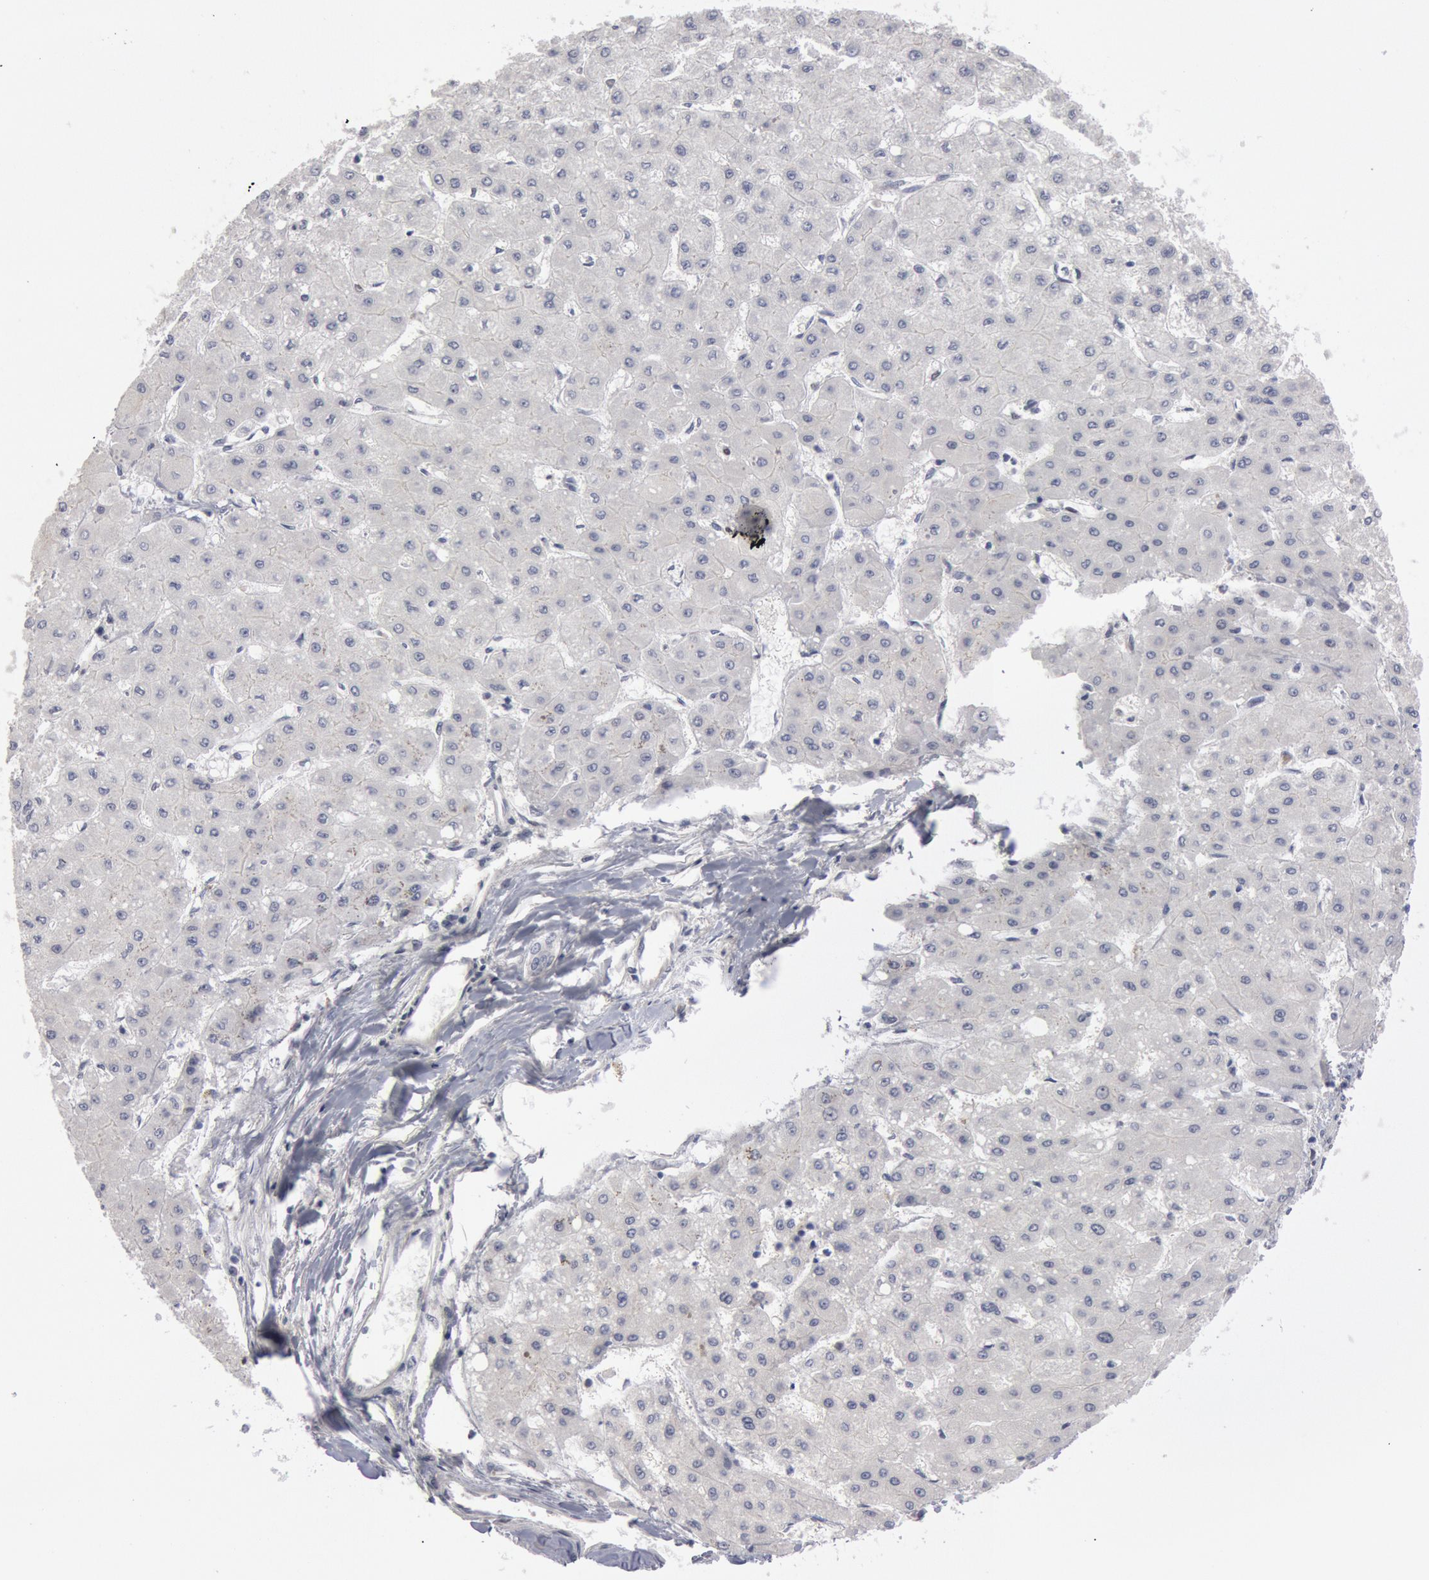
{"staining": {"intensity": "negative", "quantity": "none", "location": "none"}, "tissue": "liver cancer", "cell_type": "Tumor cells", "image_type": "cancer", "snomed": [{"axis": "morphology", "description": "Carcinoma, Hepatocellular, NOS"}, {"axis": "topography", "description": "Liver"}], "caption": "This is an IHC photomicrograph of liver hepatocellular carcinoma. There is no positivity in tumor cells.", "gene": "WDHD1", "patient": {"sex": "female", "age": 52}}